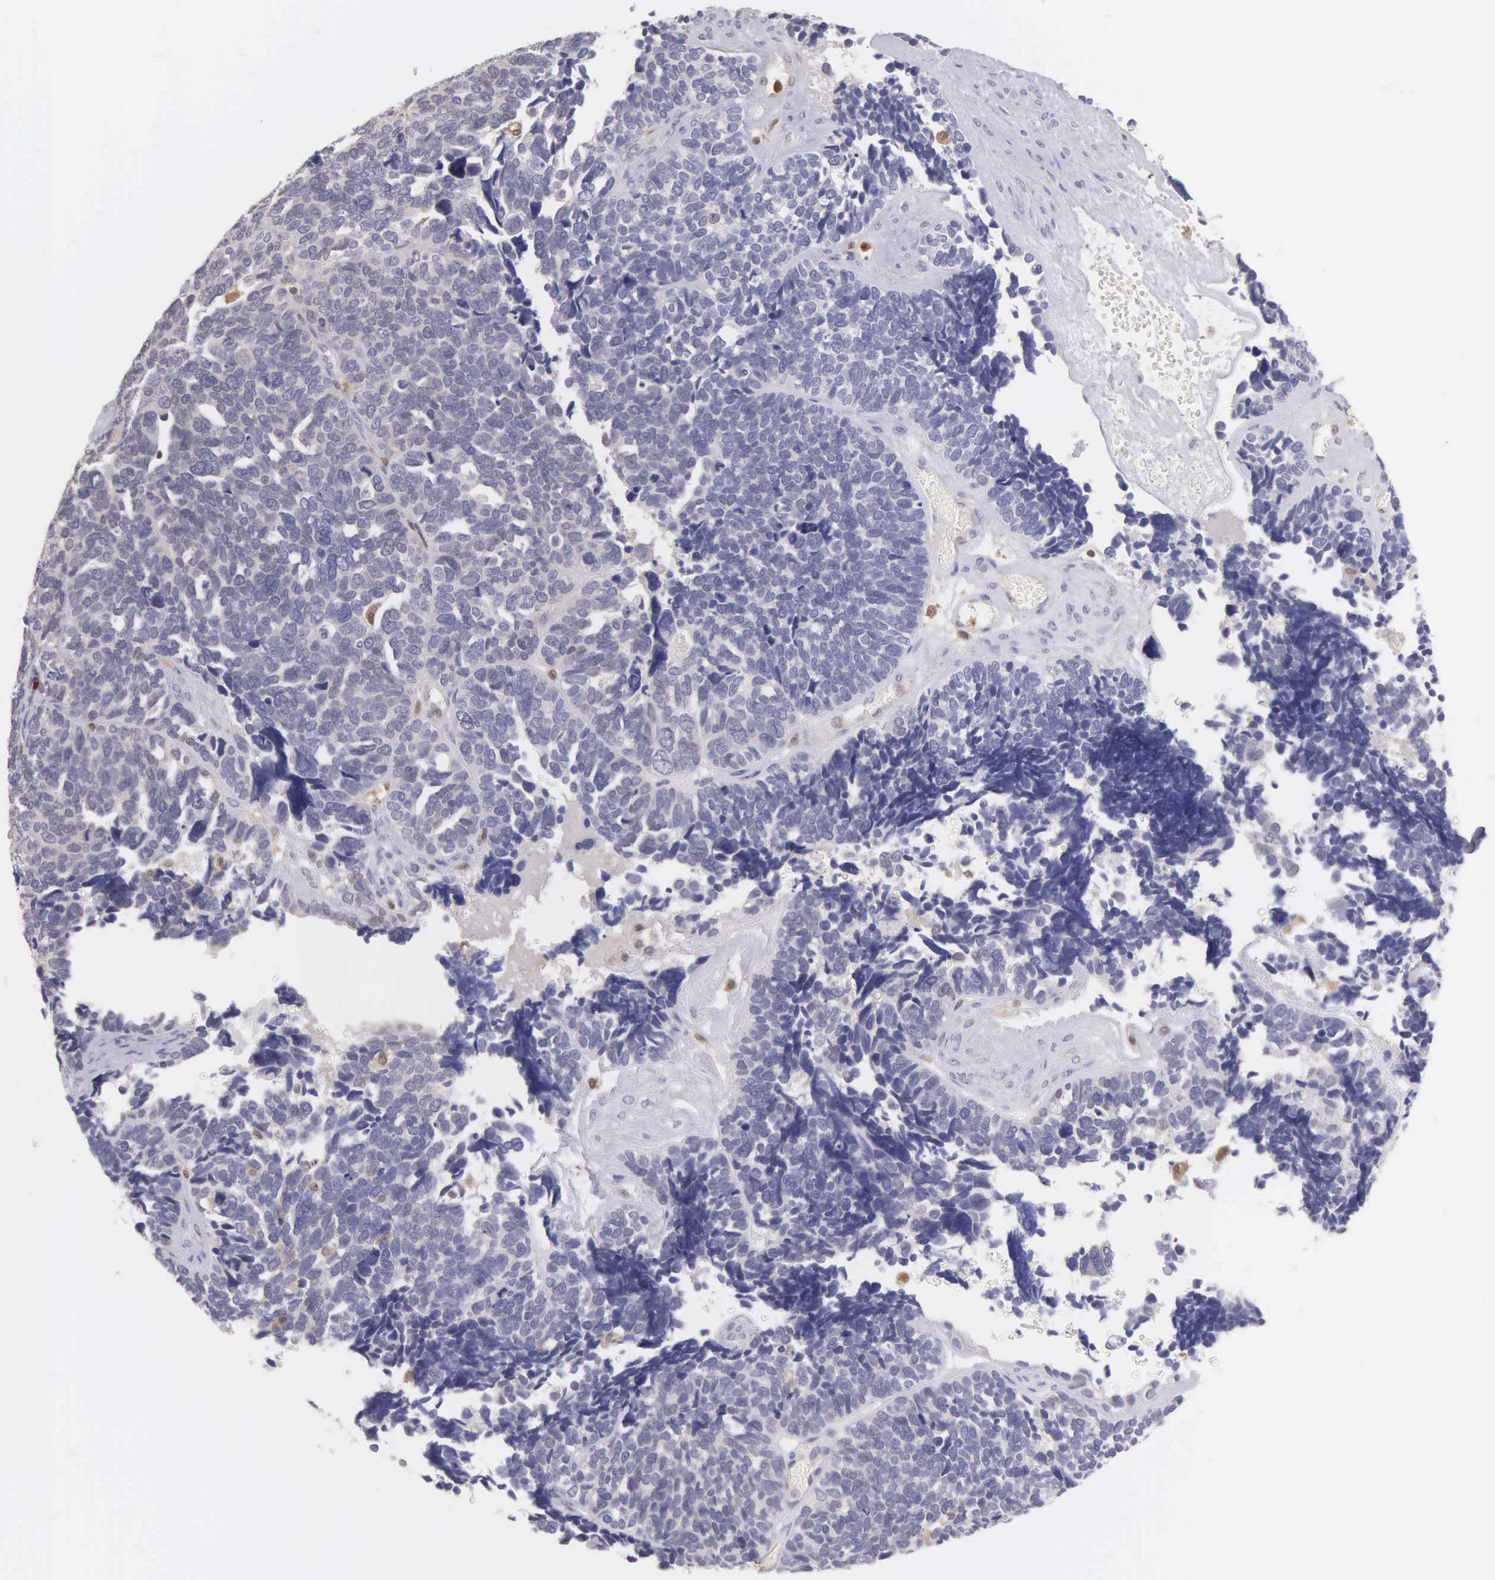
{"staining": {"intensity": "negative", "quantity": "none", "location": "none"}, "tissue": "ovarian cancer", "cell_type": "Tumor cells", "image_type": "cancer", "snomed": [{"axis": "morphology", "description": "Cystadenocarcinoma, serous, NOS"}, {"axis": "topography", "description": "Ovary"}], "caption": "IHC image of neoplastic tissue: human ovarian serous cystadenocarcinoma stained with DAB demonstrates no significant protein positivity in tumor cells. (DAB immunohistochemistry with hematoxylin counter stain).", "gene": "BID", "patient": {"sex": "female", "age": 77}}